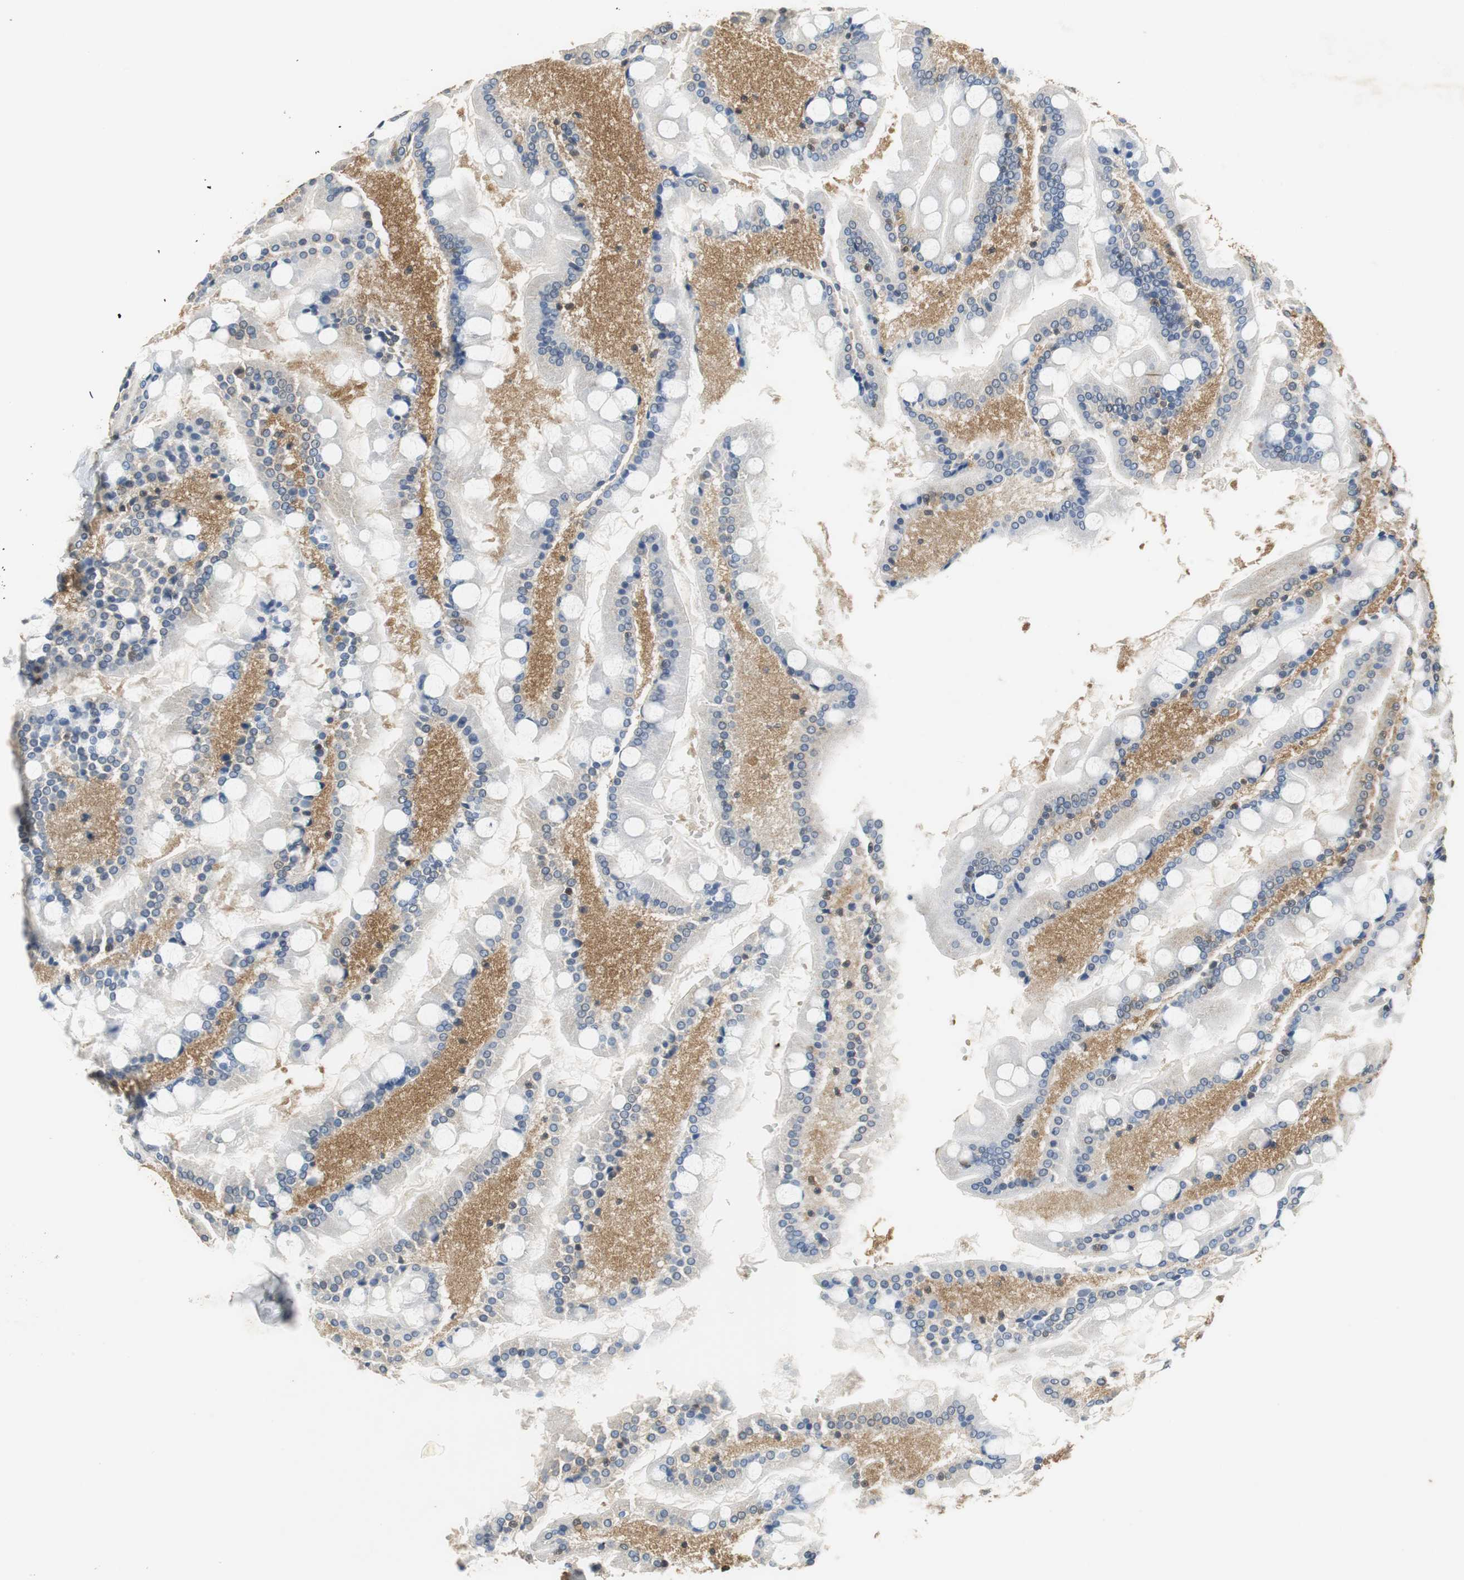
{"staining": {"intensity": "moderate", "quantity": "25%-75%", "location": "cytoplasmic/membranous"}, "tissue": "small intestine", "cell_type": "Glandular cells", "image_type": "normal", "snomed": [{"axis": "morphology", "description": "Normal tissue, NOS"}, {"axis": "topography", "description": "Small intestine"}], "caption": "Protein staining exhibits moderate cytoplasmic/membranous staining in approximately 25%-75% of glandular cells in normal small intestine. (Brightfield microscopy of DAB IHC at high magnification).", "gene": "UBQLN2", "patient": {"sex": "male", "age": 41}}